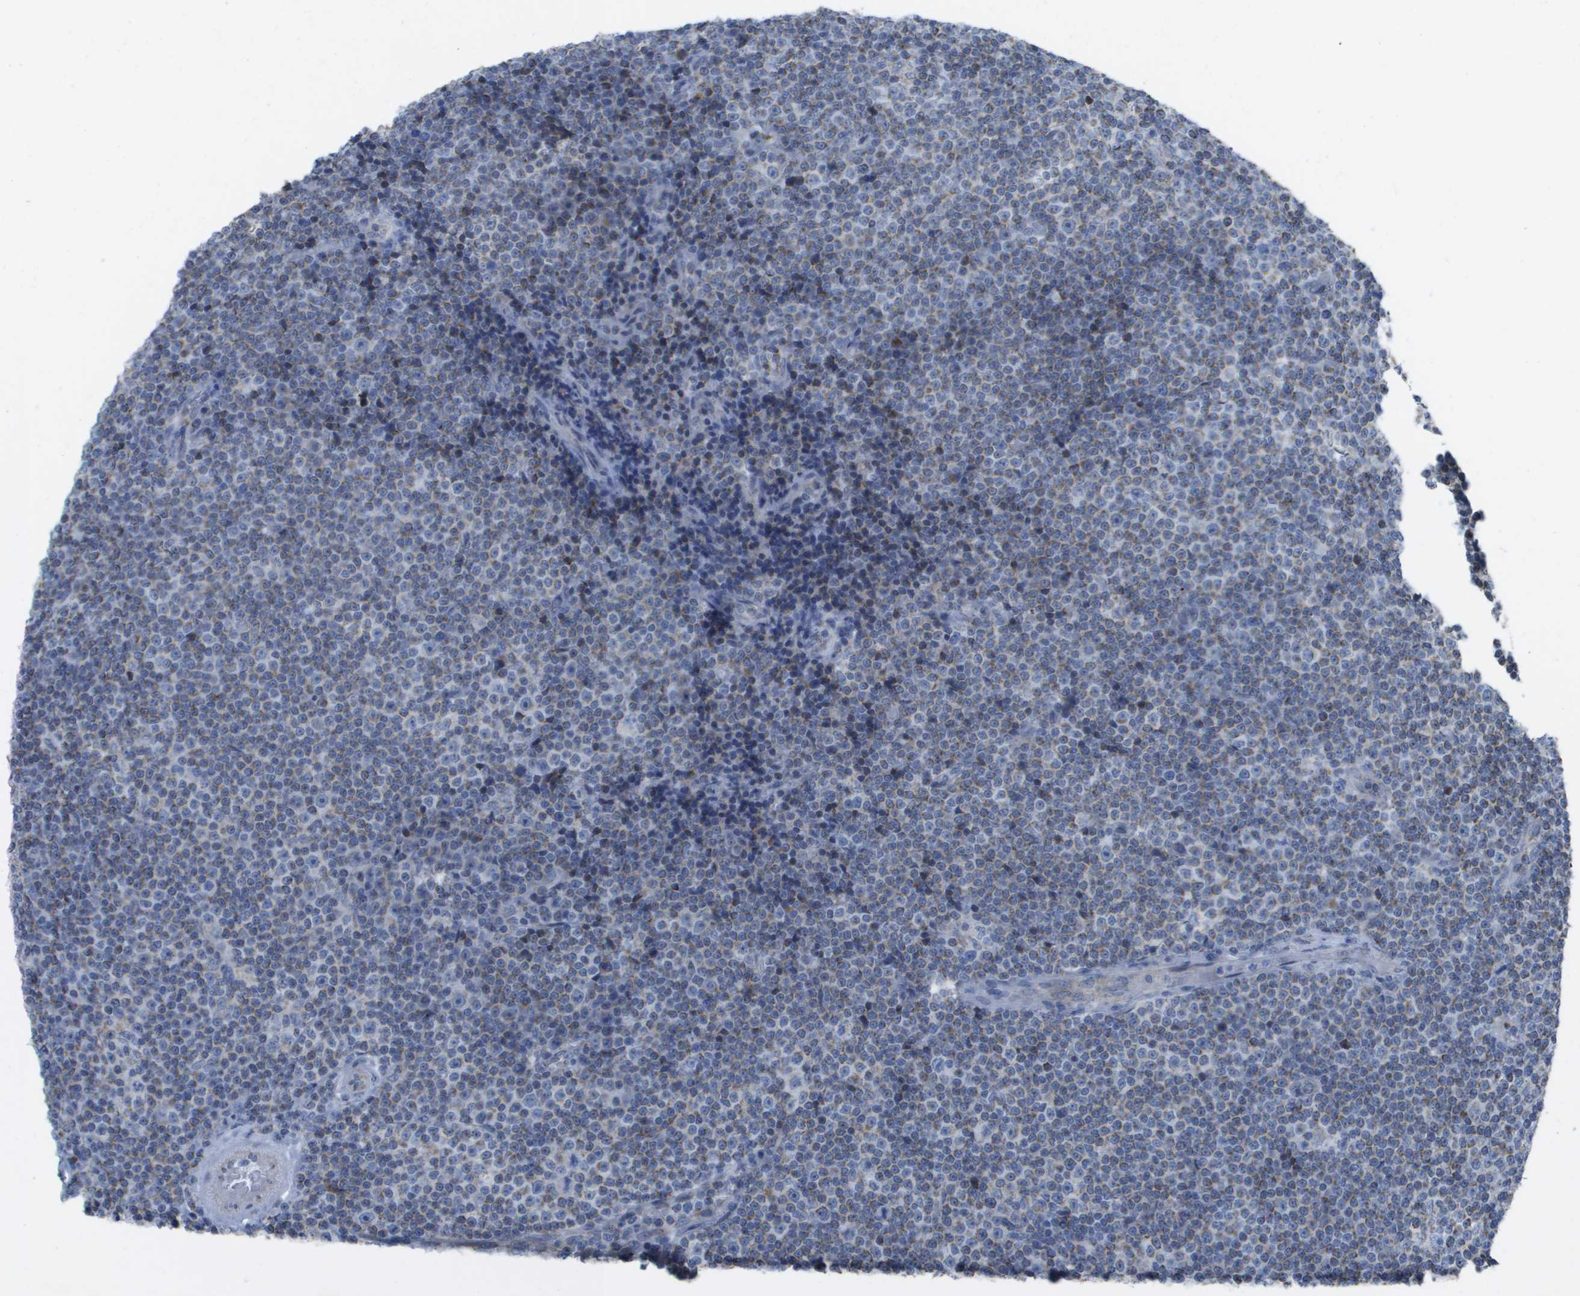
{"staining": {"intensity": "negative", "quantity": "none", "location": "none"}, "tissue": "lymphoma", "cell_type": "Tumor cells", "image_type": "cancer", "snomed": [{"axis": "morphology", "description": "Malignant lymphoma, non-Hodgkin's type, Low grade"}, {"axis": "topography", "description": "Lymph node"}], "caption": "Lymphoma was stained to show a protein in brown. There is no significant expression in tumor cells.", "gene": "TMEM223", "patient": {"sex": "female", "age": 67}}